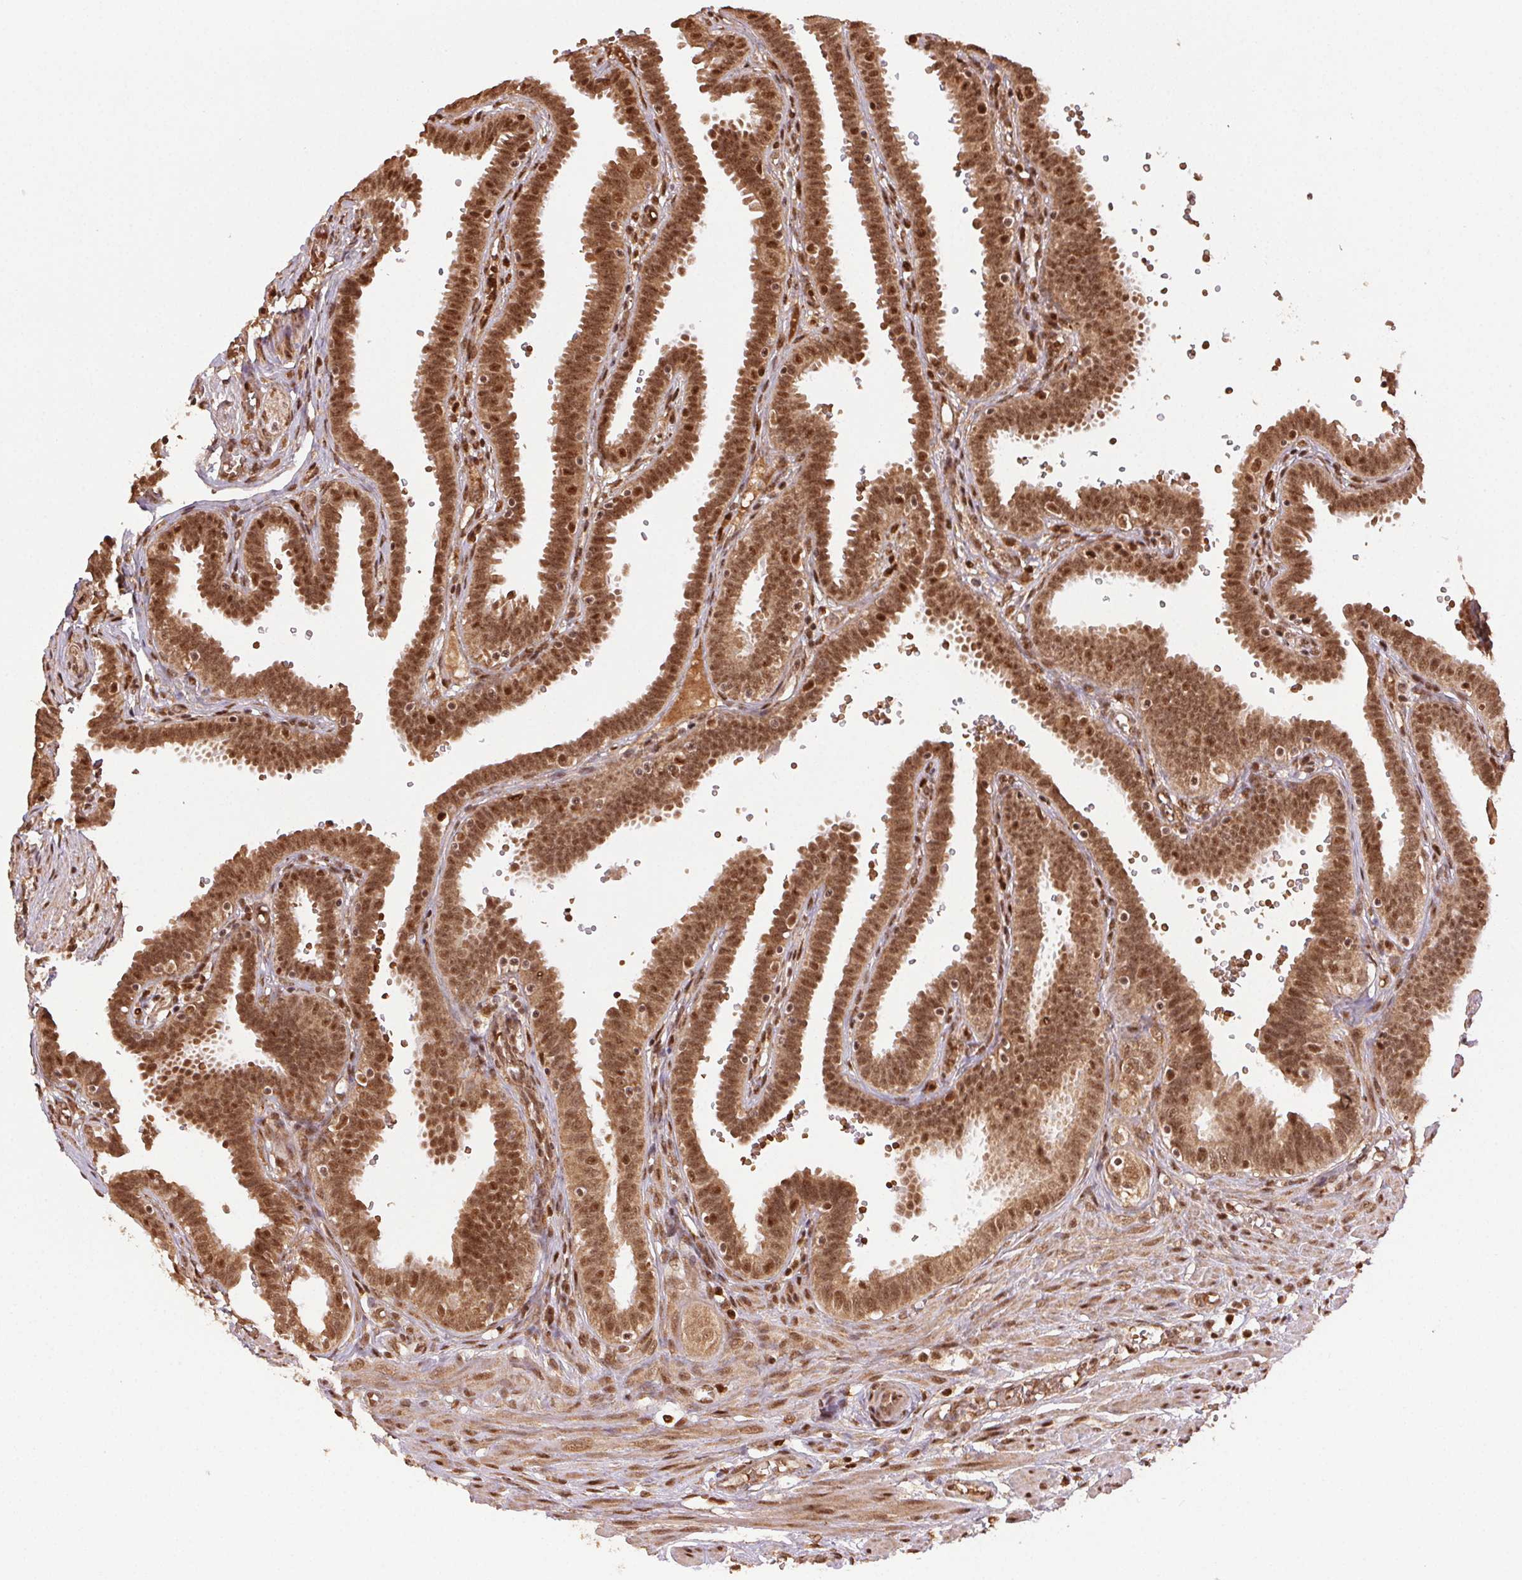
{"staining": {"intensity": "moderate", "quantity": ">75%", "location": "cytoplasmic/membranous,nuclear"}, "tissue": "fallopian tube", "cell_type": "Glandular cells", "image_type": "normal", "snomed": [{"axis": "morphology", "description": "Normal tissue, NOS"}, {"axis": "topography", "description": "Fallopian tube"}], "caption": "A micrograph of human fallopian tube stained for a protein demonstrates moderate cytoplasmic/membranous,nuclear brown staining in glandular cells. The staining was performed using DAB to visualize the protein expression in brown, while the nuclei were stained in blue with hematoxylin (Magnification: 20x).", "gene": "TREML4", "patient": {"sex": "female", "age": 37}}